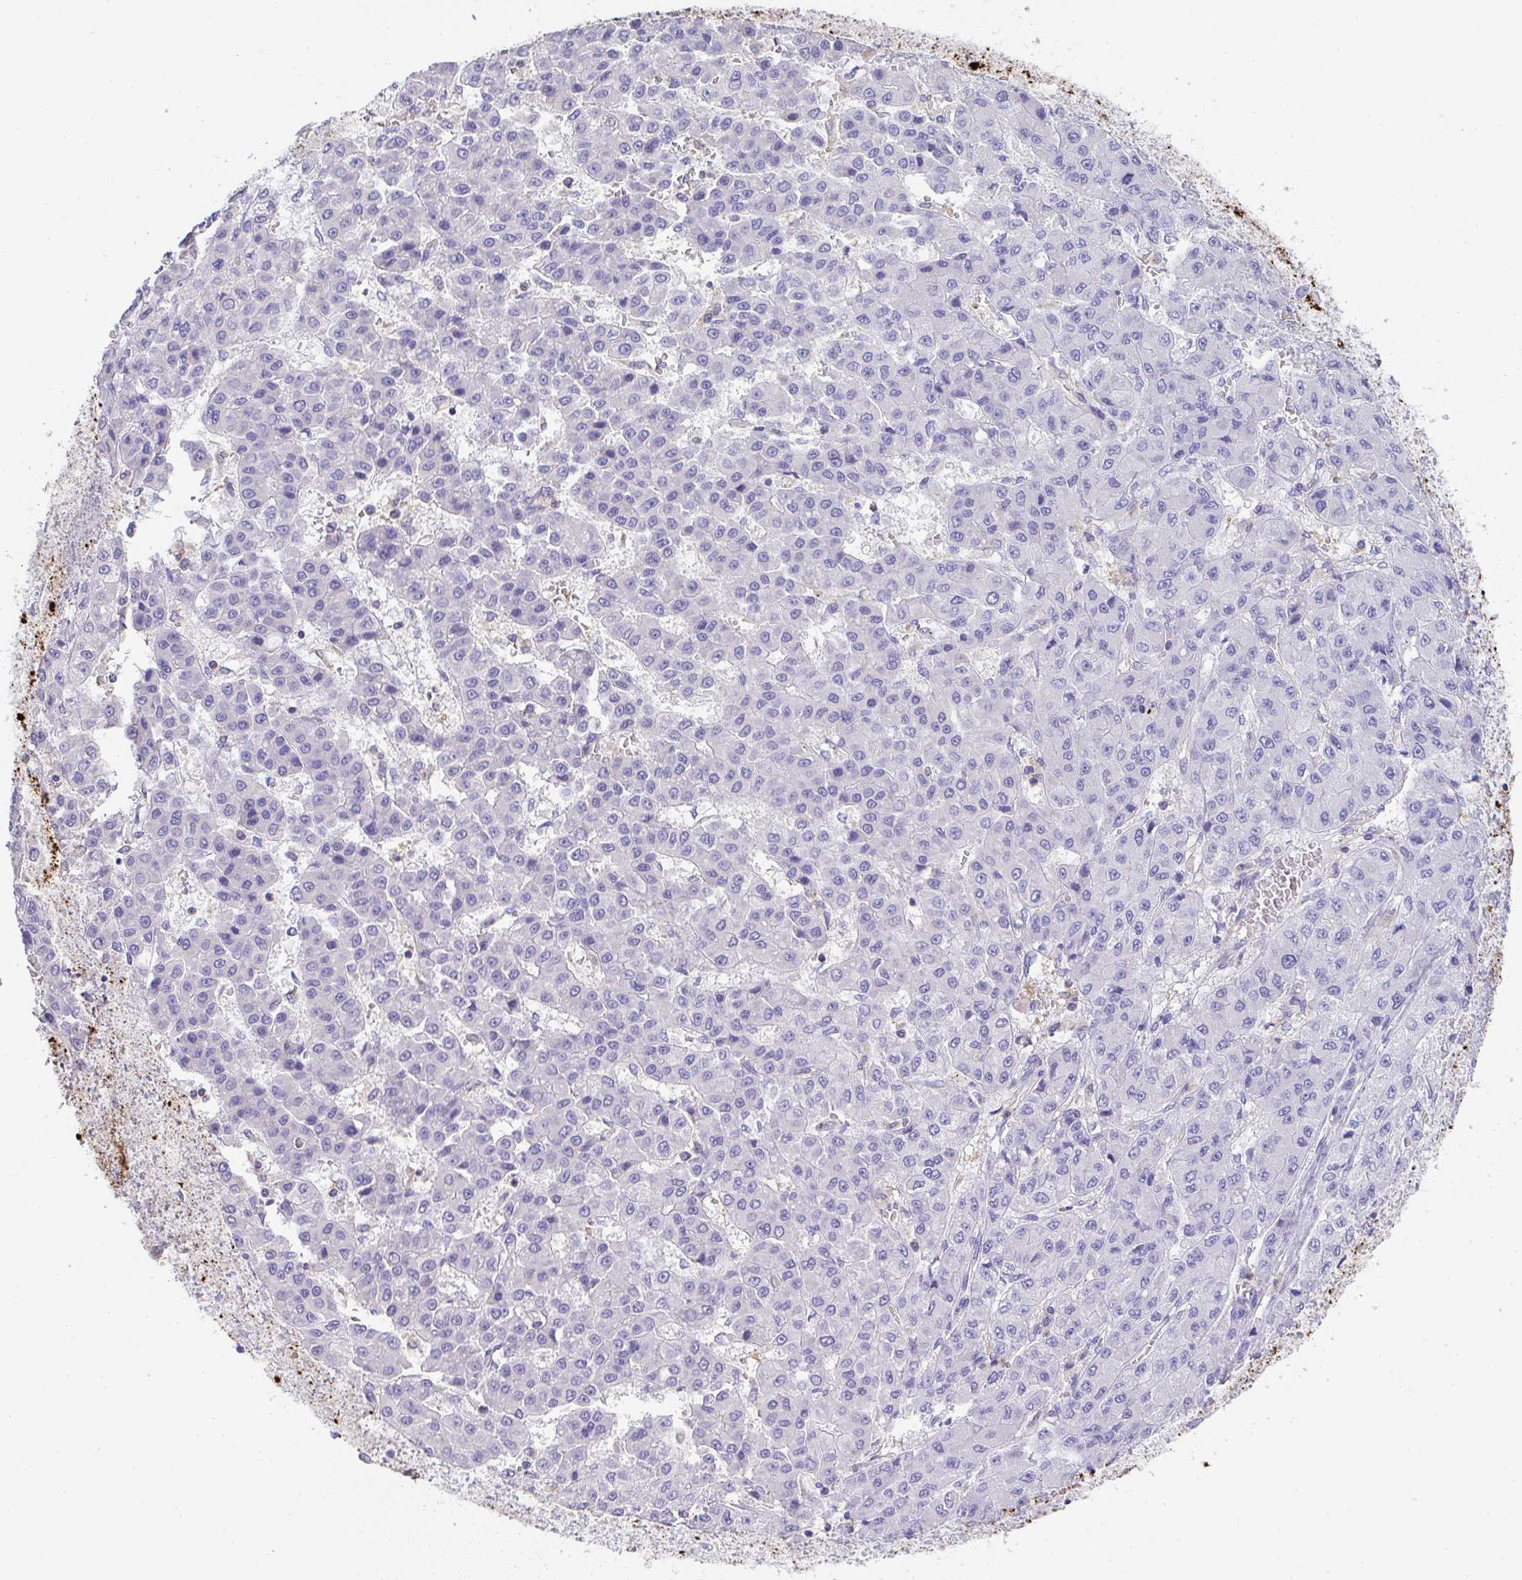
{"staining": {"intensity": "negative", "quantity": "none", "location": "none"}, "tissue": "liver cancer", "cell_type": "Tumor cells", "image_type": "cancer", "snomed": [{"axis": "morphology", "description": "Carcinoma, Hepatocellular, NOS"}, {"axis": "topography", "description": "Liver"}], "caption": "DAB (3,3'-diaminobenzidine) immunohistochemical staining of human liver hepatocellular carcinoma exhibits no significant positivity in tumor cells.", "gene": "TNFAIP8", "patient": {"sex": "male", "age": 70}}